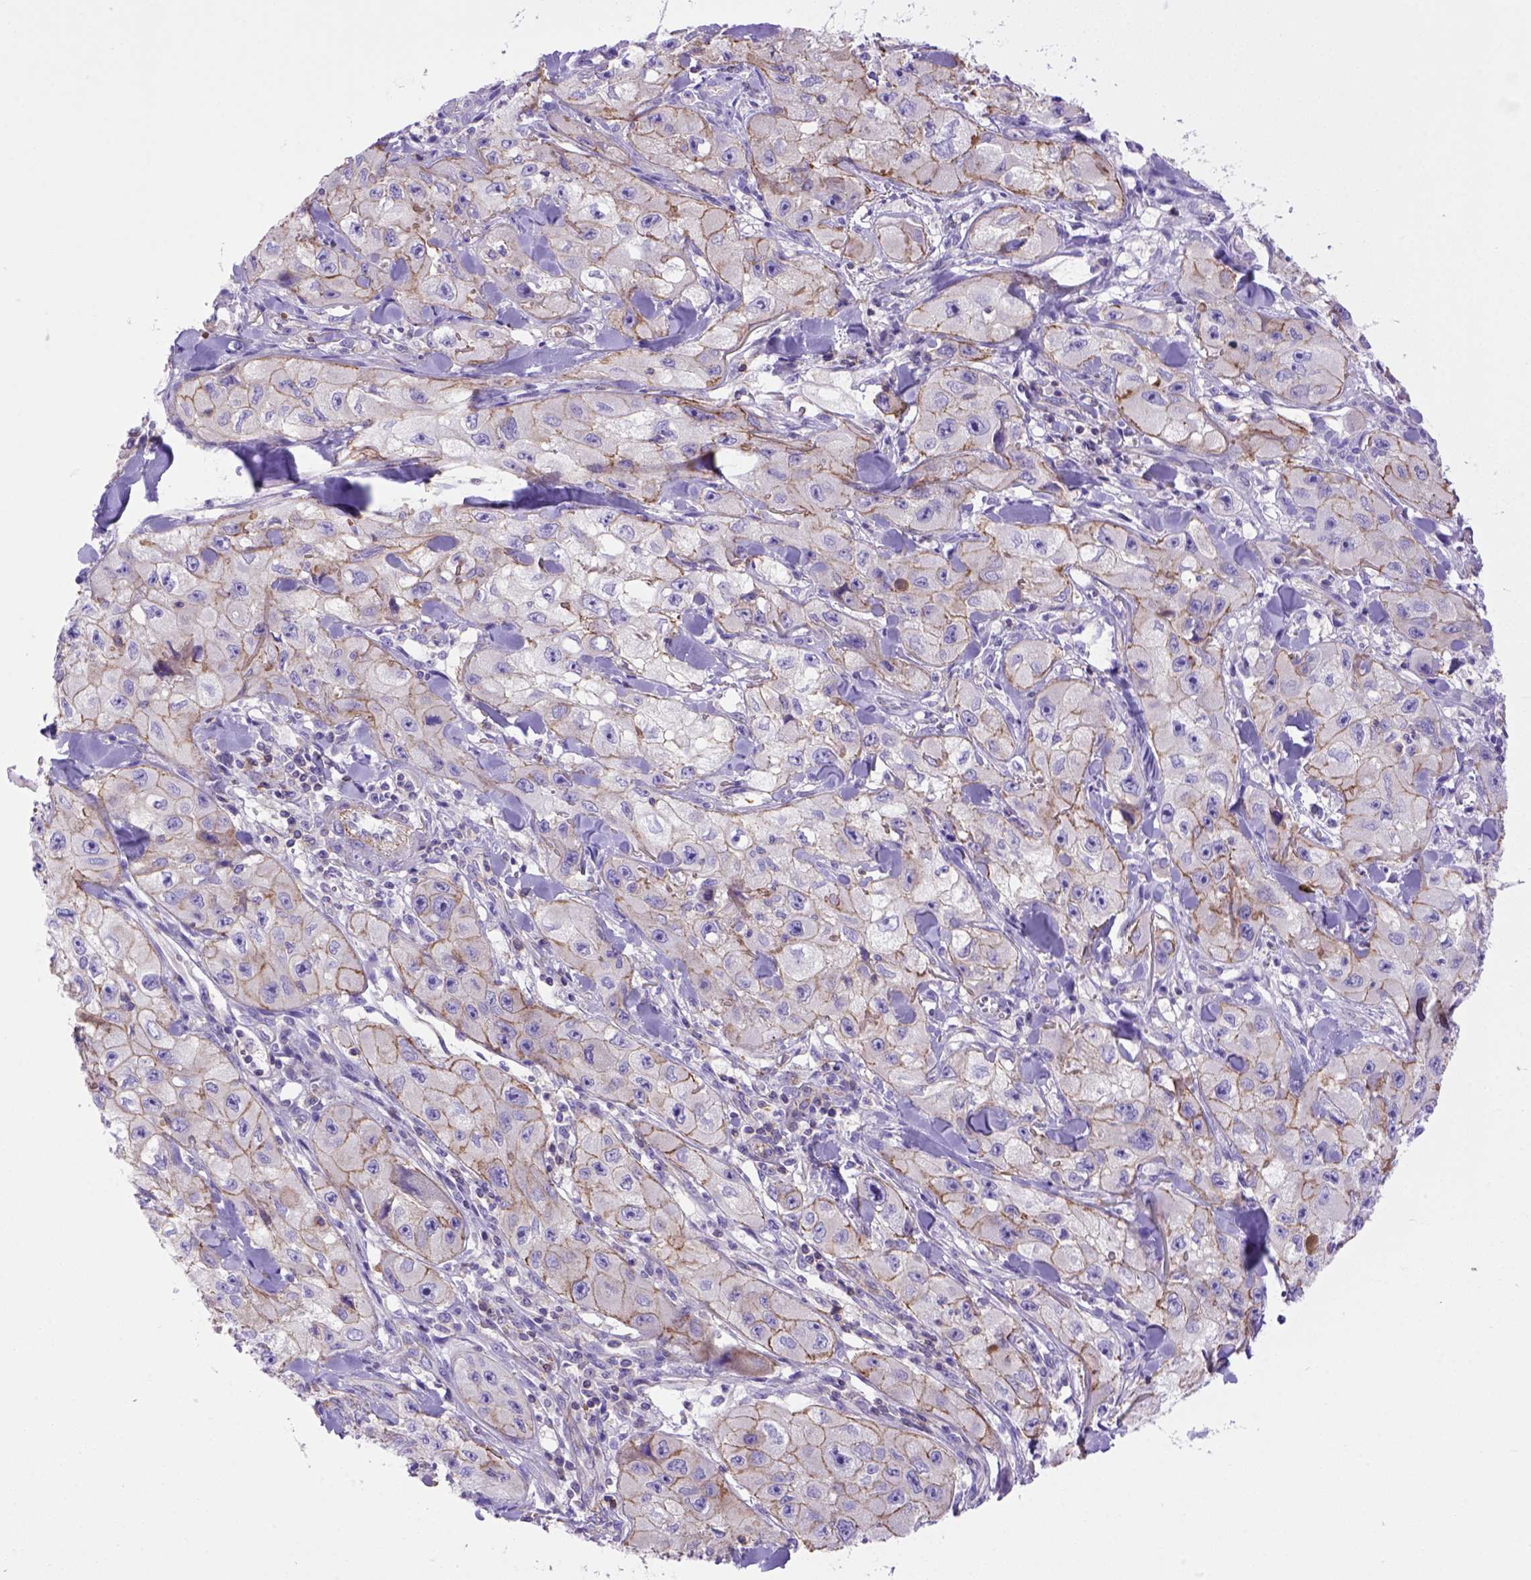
{"staining": {"intensity": "moderate", "quantity": ">75%", "location": "cytoplasmic/membranous"}, "tissue": "skin cancer", "cell_type": "Tumor cells", "image_type": "cancer", "snomed": [{"axis": "morphology", "description": "Squamous cell carcinoma, NOS"}, {"axis": "topography", "description": "Skin"}, {"axis": "topography", "description": "Subcutis"}], "caption": "Immunohistochemistry image of skin cancer (squamous cell carcinoma) stained for a protein (brown), which shows medium levels of moderate cytoplasmic/membranous staining in about >75% of tumor cells.", "gene": "PEX12", "patient": {"sex": "male", "age": 73}}